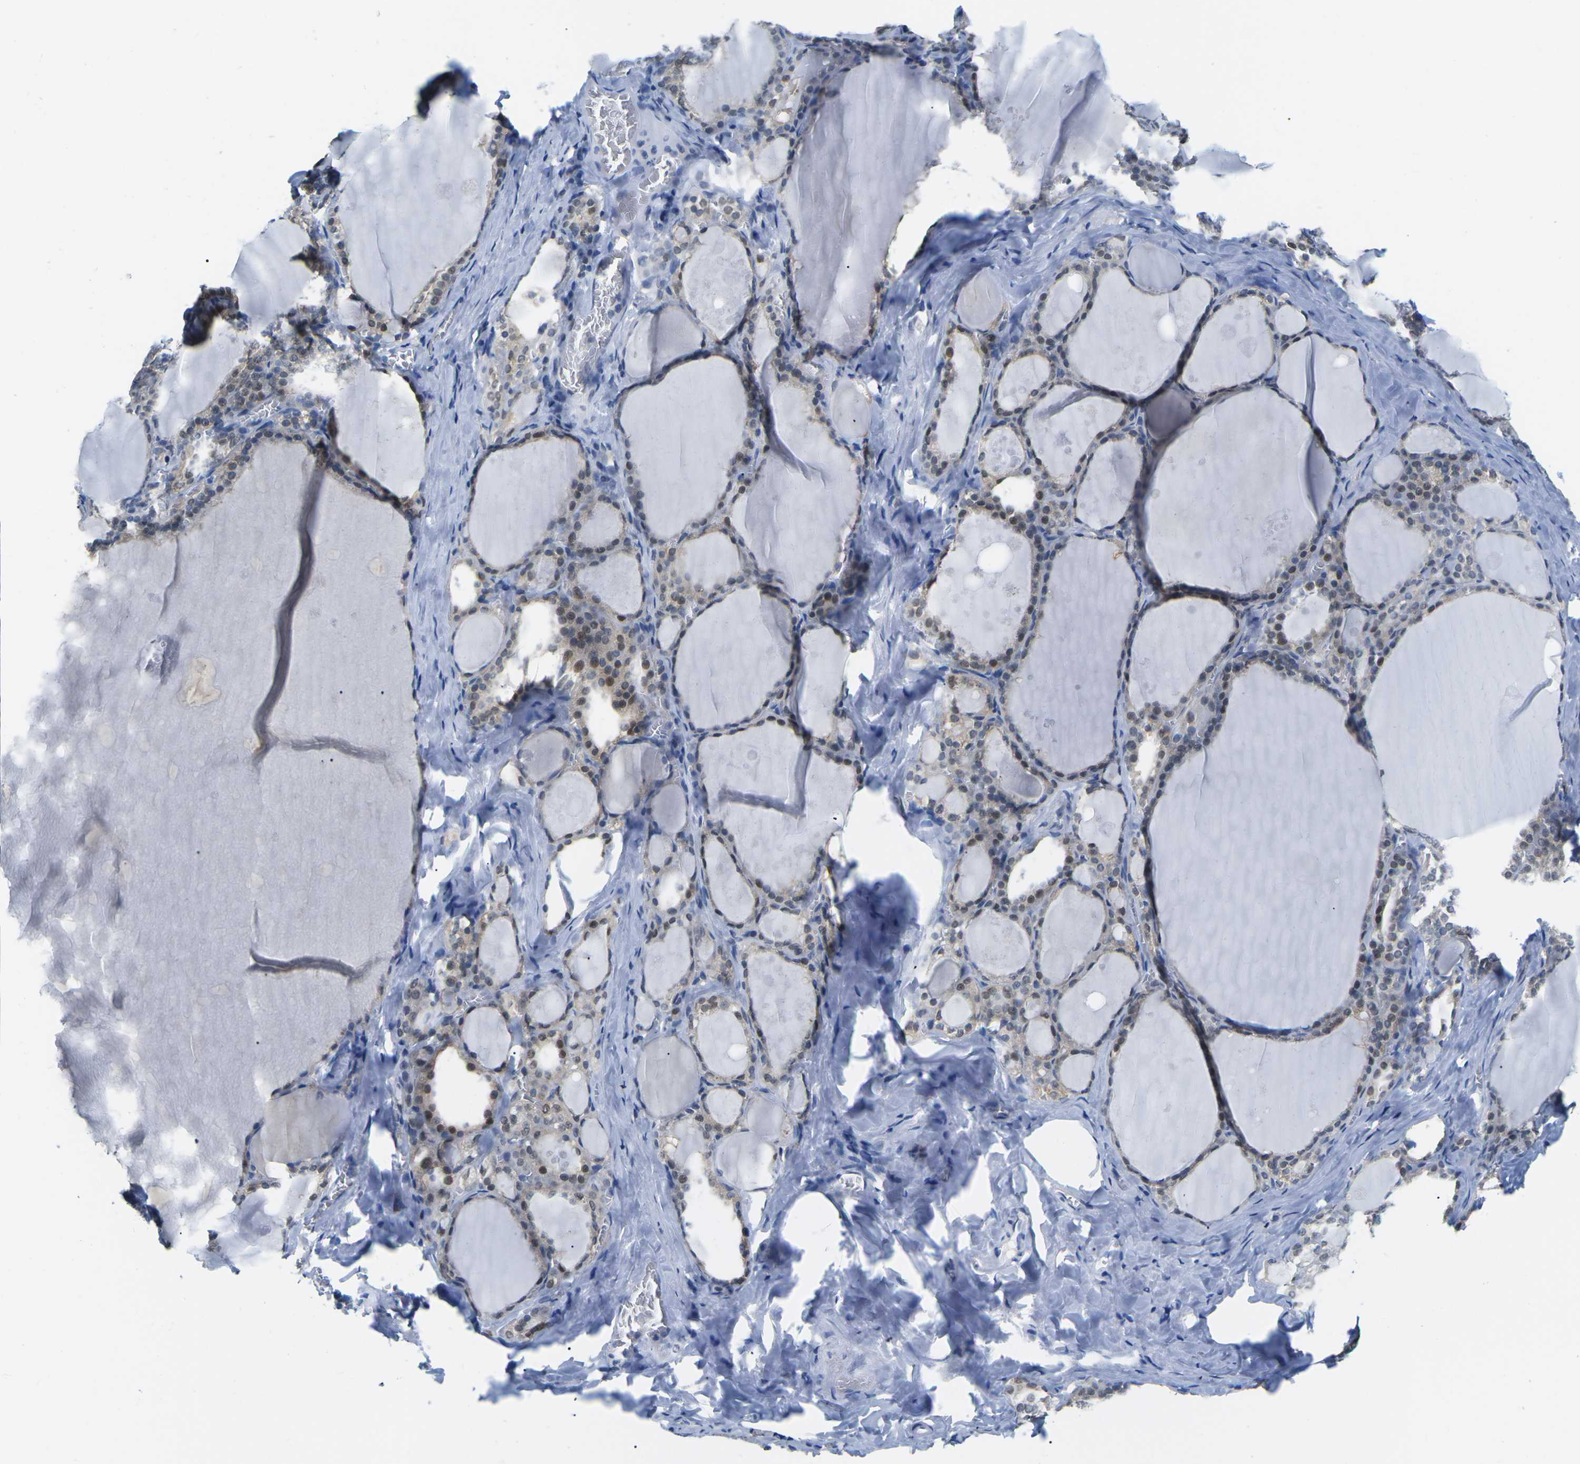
{"staining": {"intensity": "moderate", "quantity": ">75%", "location": "nuclear"}, "tissue": "thyroid gland", "cell_type": "Glandular cells", "image_type": "normal", "snomed": [{"axis": "morphology", "description": "Normal tissue, NOS"}, {"axis": "topography", "description": "Thyroid gland"}], "caption": "This photomicrograph reveals IHC staining of benign thyroid gland, with medium moderate nuclear positivity in about >75% of glandular cells.", "gene": "UBA7", "patient": {"sex": "male", "age": 56}}